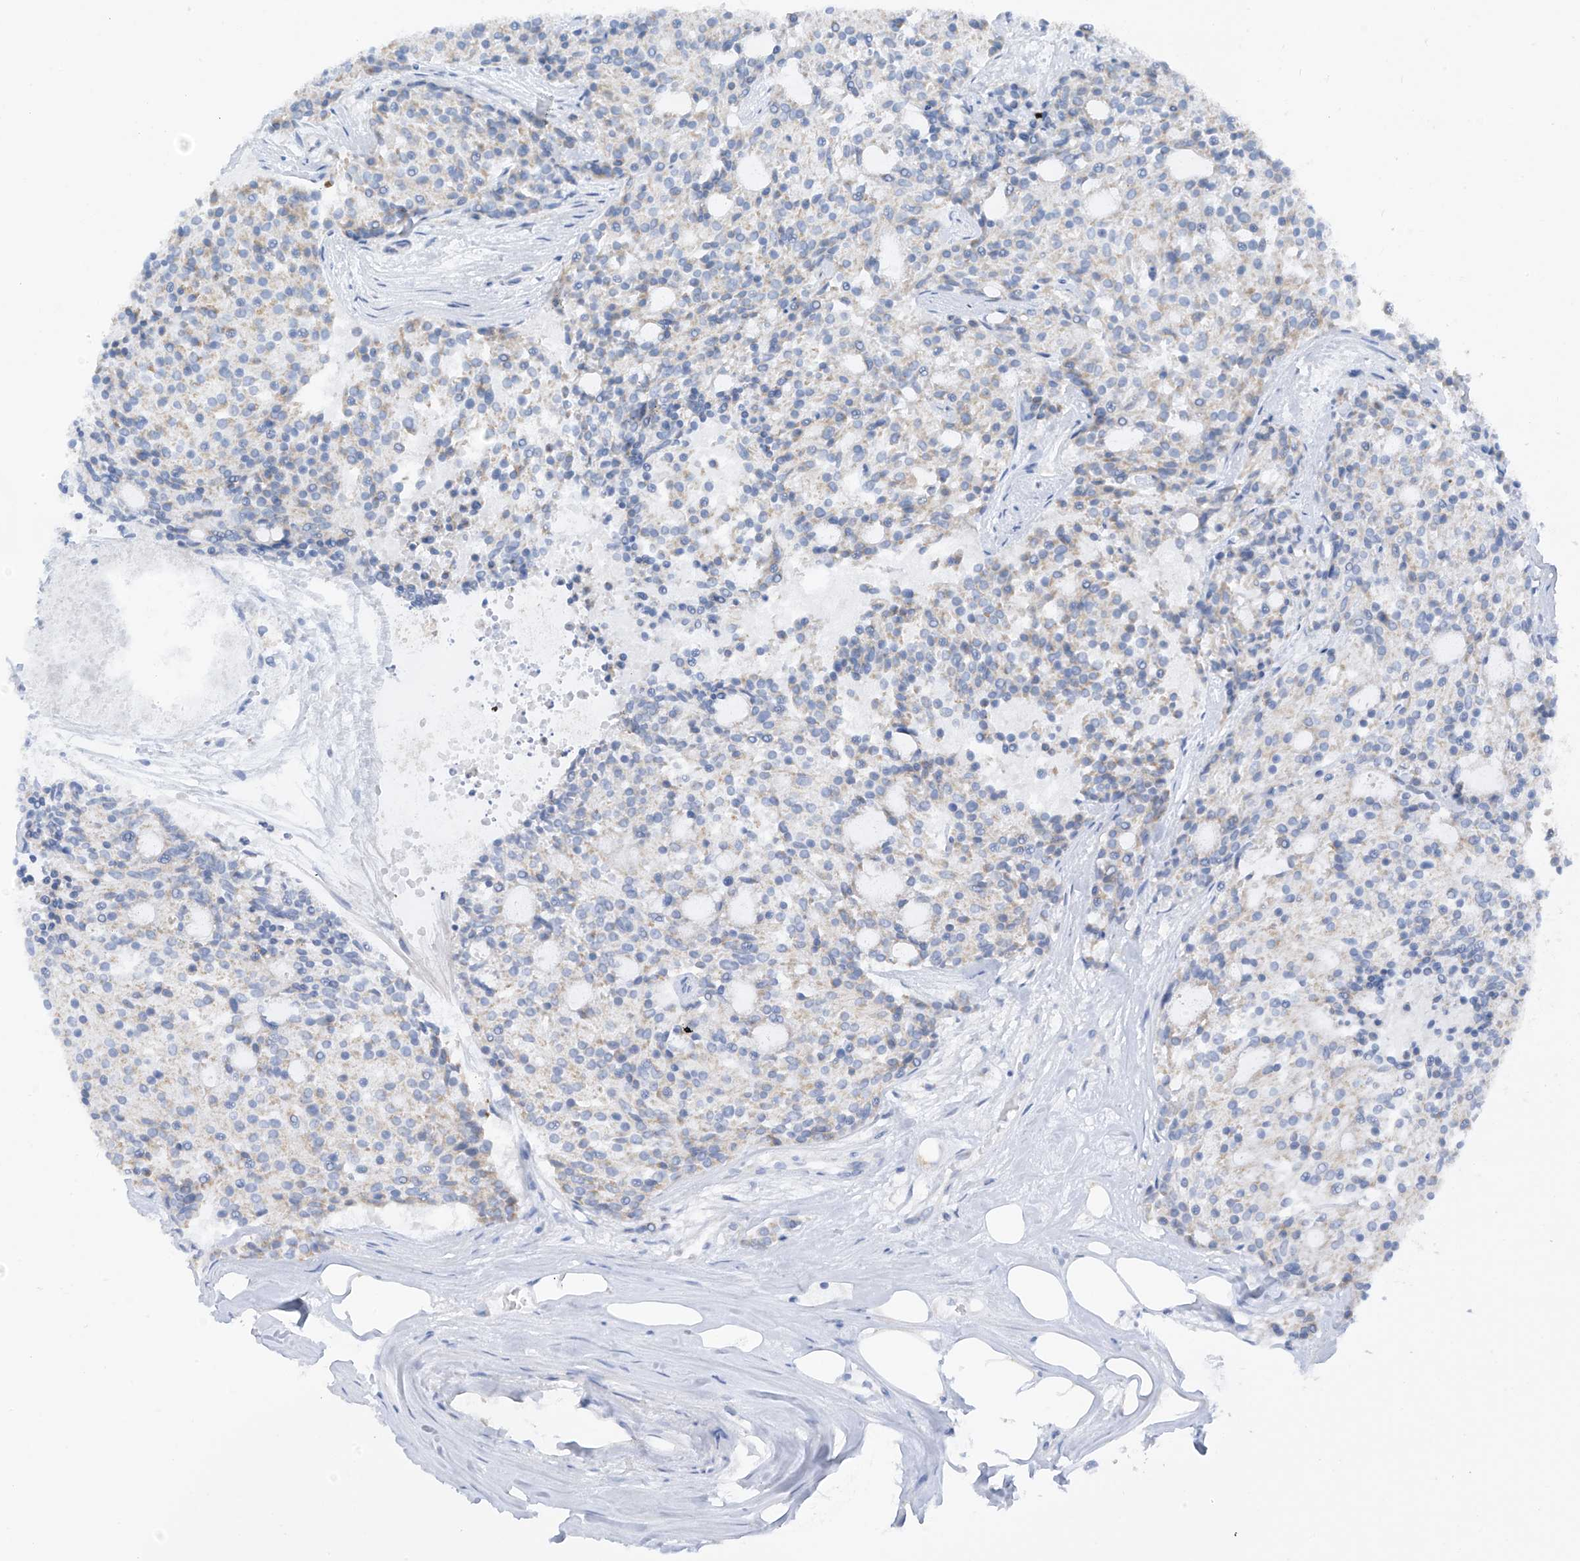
{"staining": {"intensity": "negative", "quantity": "none", "location": "none"}, "tissue": "carcinoid", "cell_type": "Tumor cells", "image_type": "cancer", "snomed": [{"axis": "morphology", "description": "Carcinoid, malignant, NOS"}, {"axis": "topography", "description": "Pancreas"}], "caption": "Immunohistochemical staining of human malignant carcinoid demonstrates no significant positivity in tumor cells.", "gene": "ZNF404", "patient": {"sex": "female", "age": 54}}